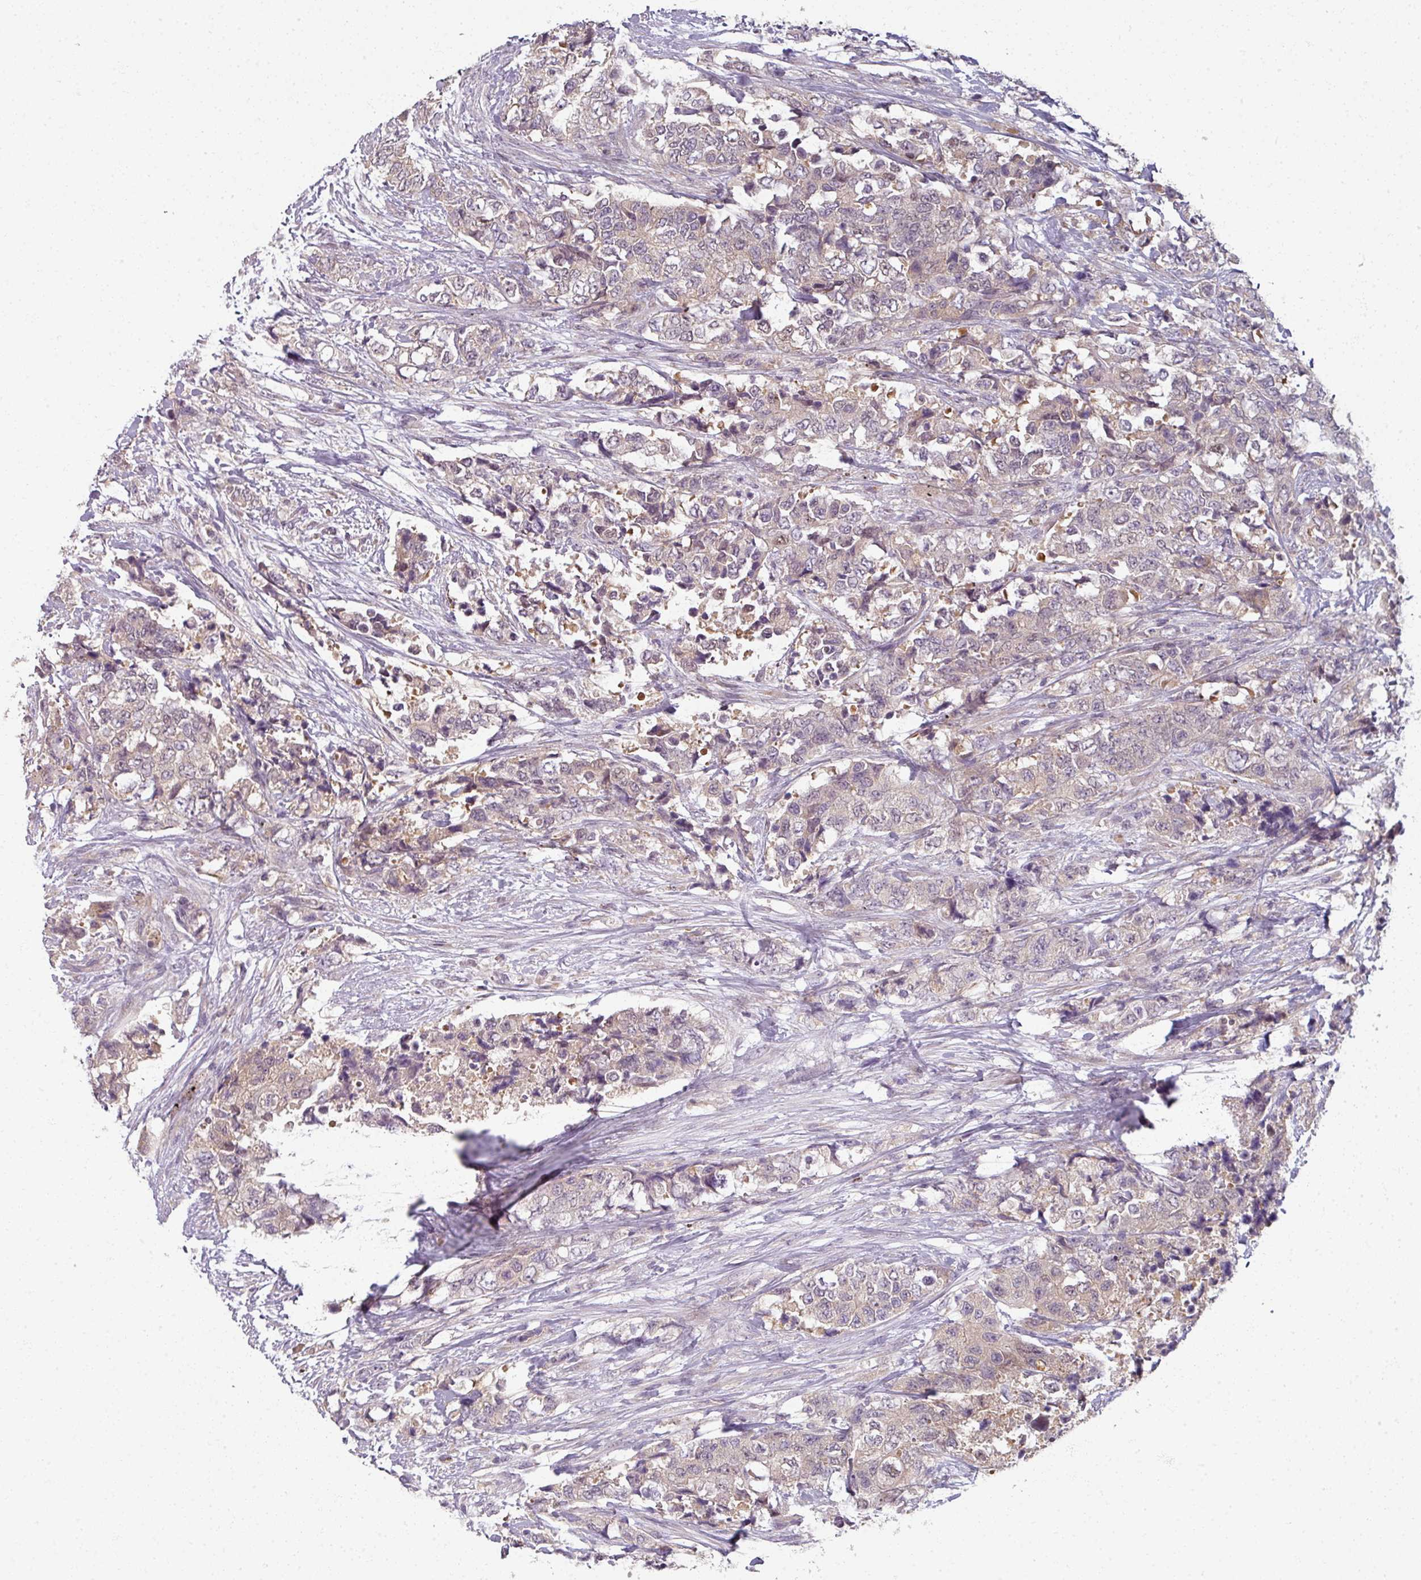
{"staining": {"intensity": "weak", "quantity": "25%-75%", "location": "cytoplasmic/membranous"}, "tissue": "urothelial cancer", "cell_type": "Tumor cells", "image_type": "cancer", "snomed": [{"axis": "morphology", "description": "Urothelial carcinoma, High grade"}, {"axis": "topography", "description": "Urinary bladder"}], "caption": "Urothelial cancer stained for a protein reveals weak cytoplasmic/membranous positivity in tumor cells. (Brightfield microscopy of DAB IHC at high magnification).", "gene": "MYMK", "patient": {"sex": "female", "age": 78}}